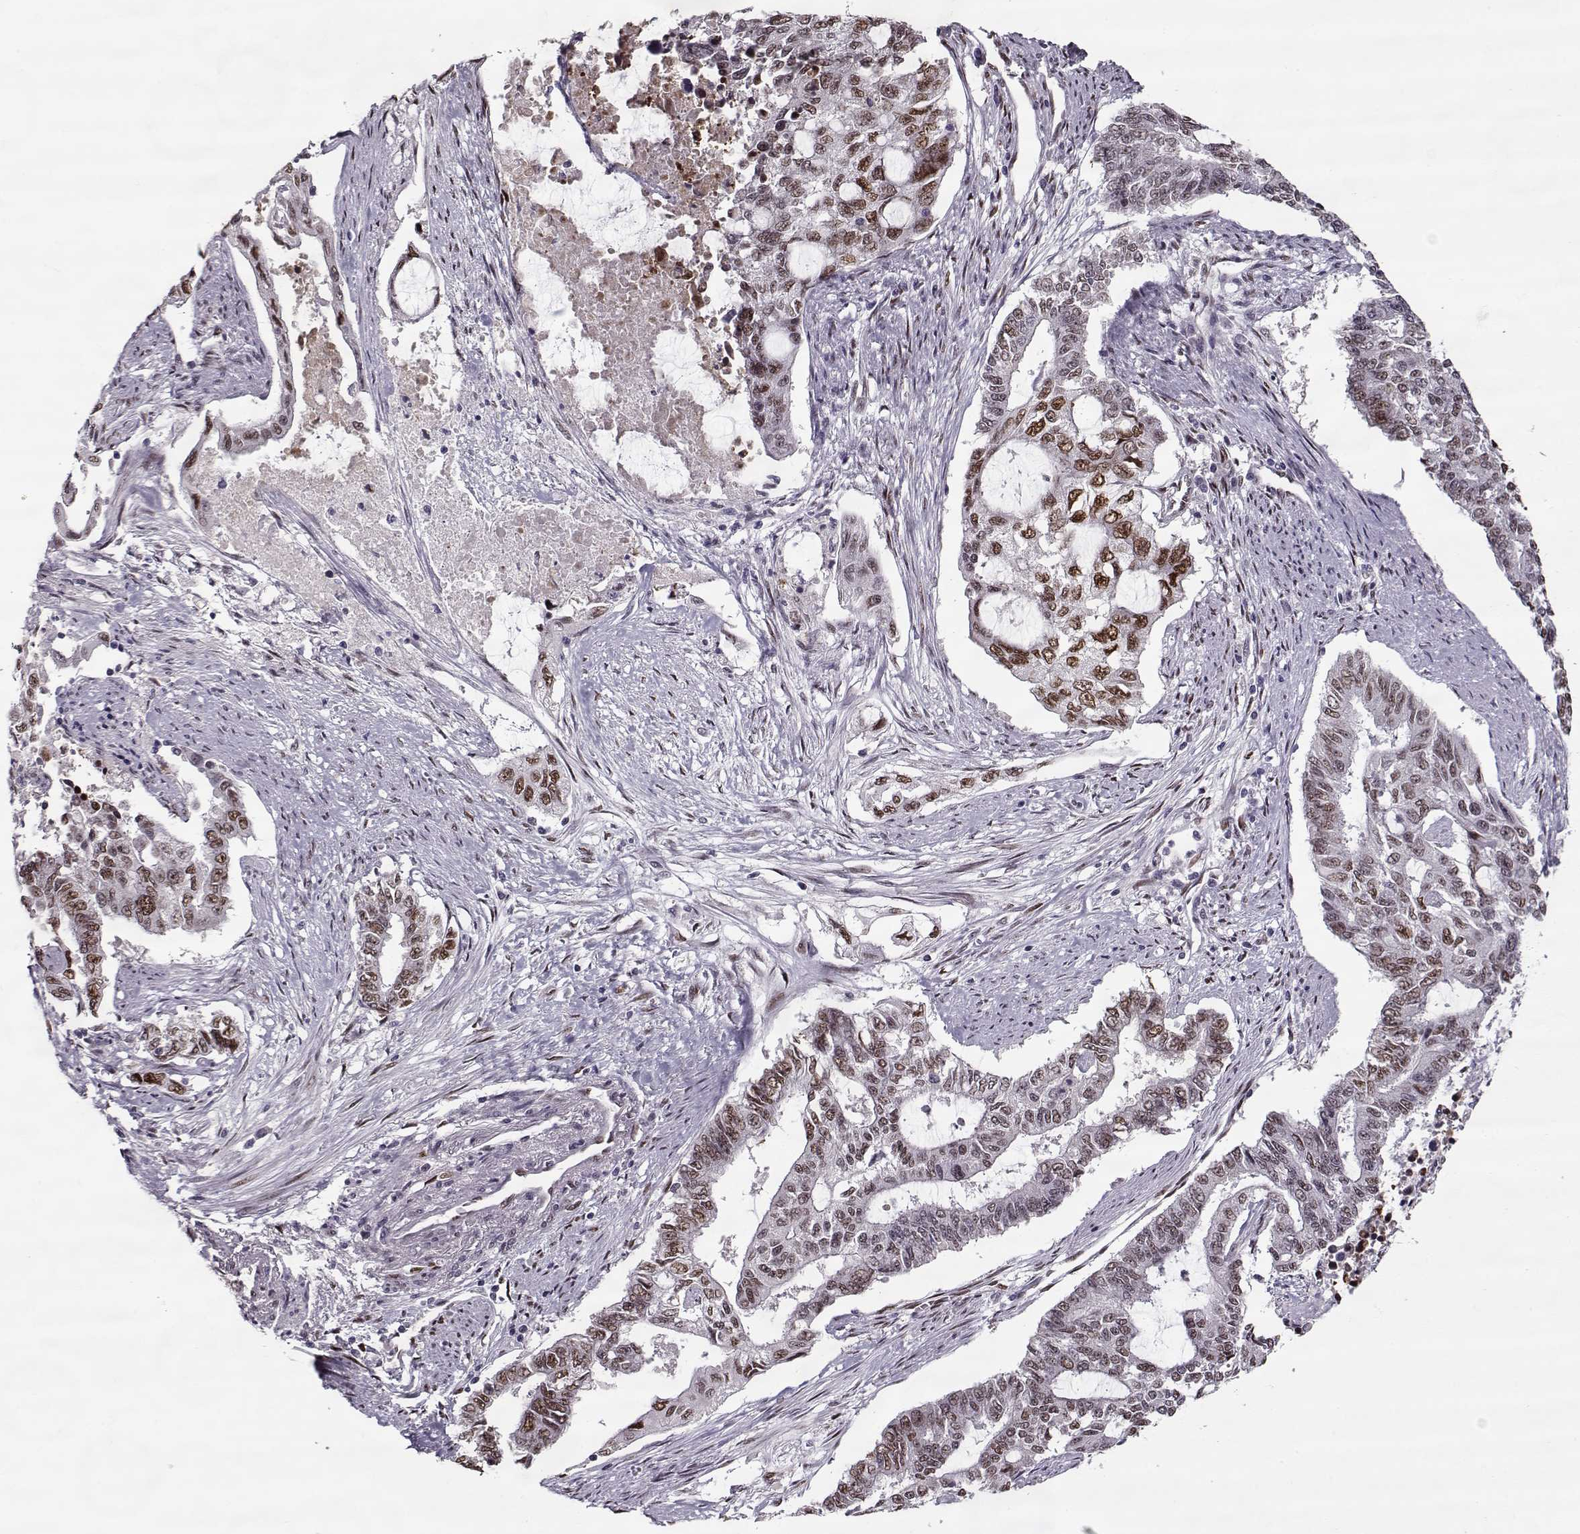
{"staining": {"intensity": "moderate", "quantity": "25%-75%", "location": "nuclear"}, "tissue": "endometrial cancer", "cell_type": "Tumor cells", "image_type": "cancer", "snomed": [{"axis": "morphology", "description": "Adenocarcinoma, NOS"}, {"axis": "topography", "description": "Uterus"}], "caption": "Tumor cells show medium levels of moderate nuclear positivity in about 25%-75% of cells in human endometrial adenocarcinoma.", "gene": "PRMT8", "patient": {"sex": "female", "age": 59}}